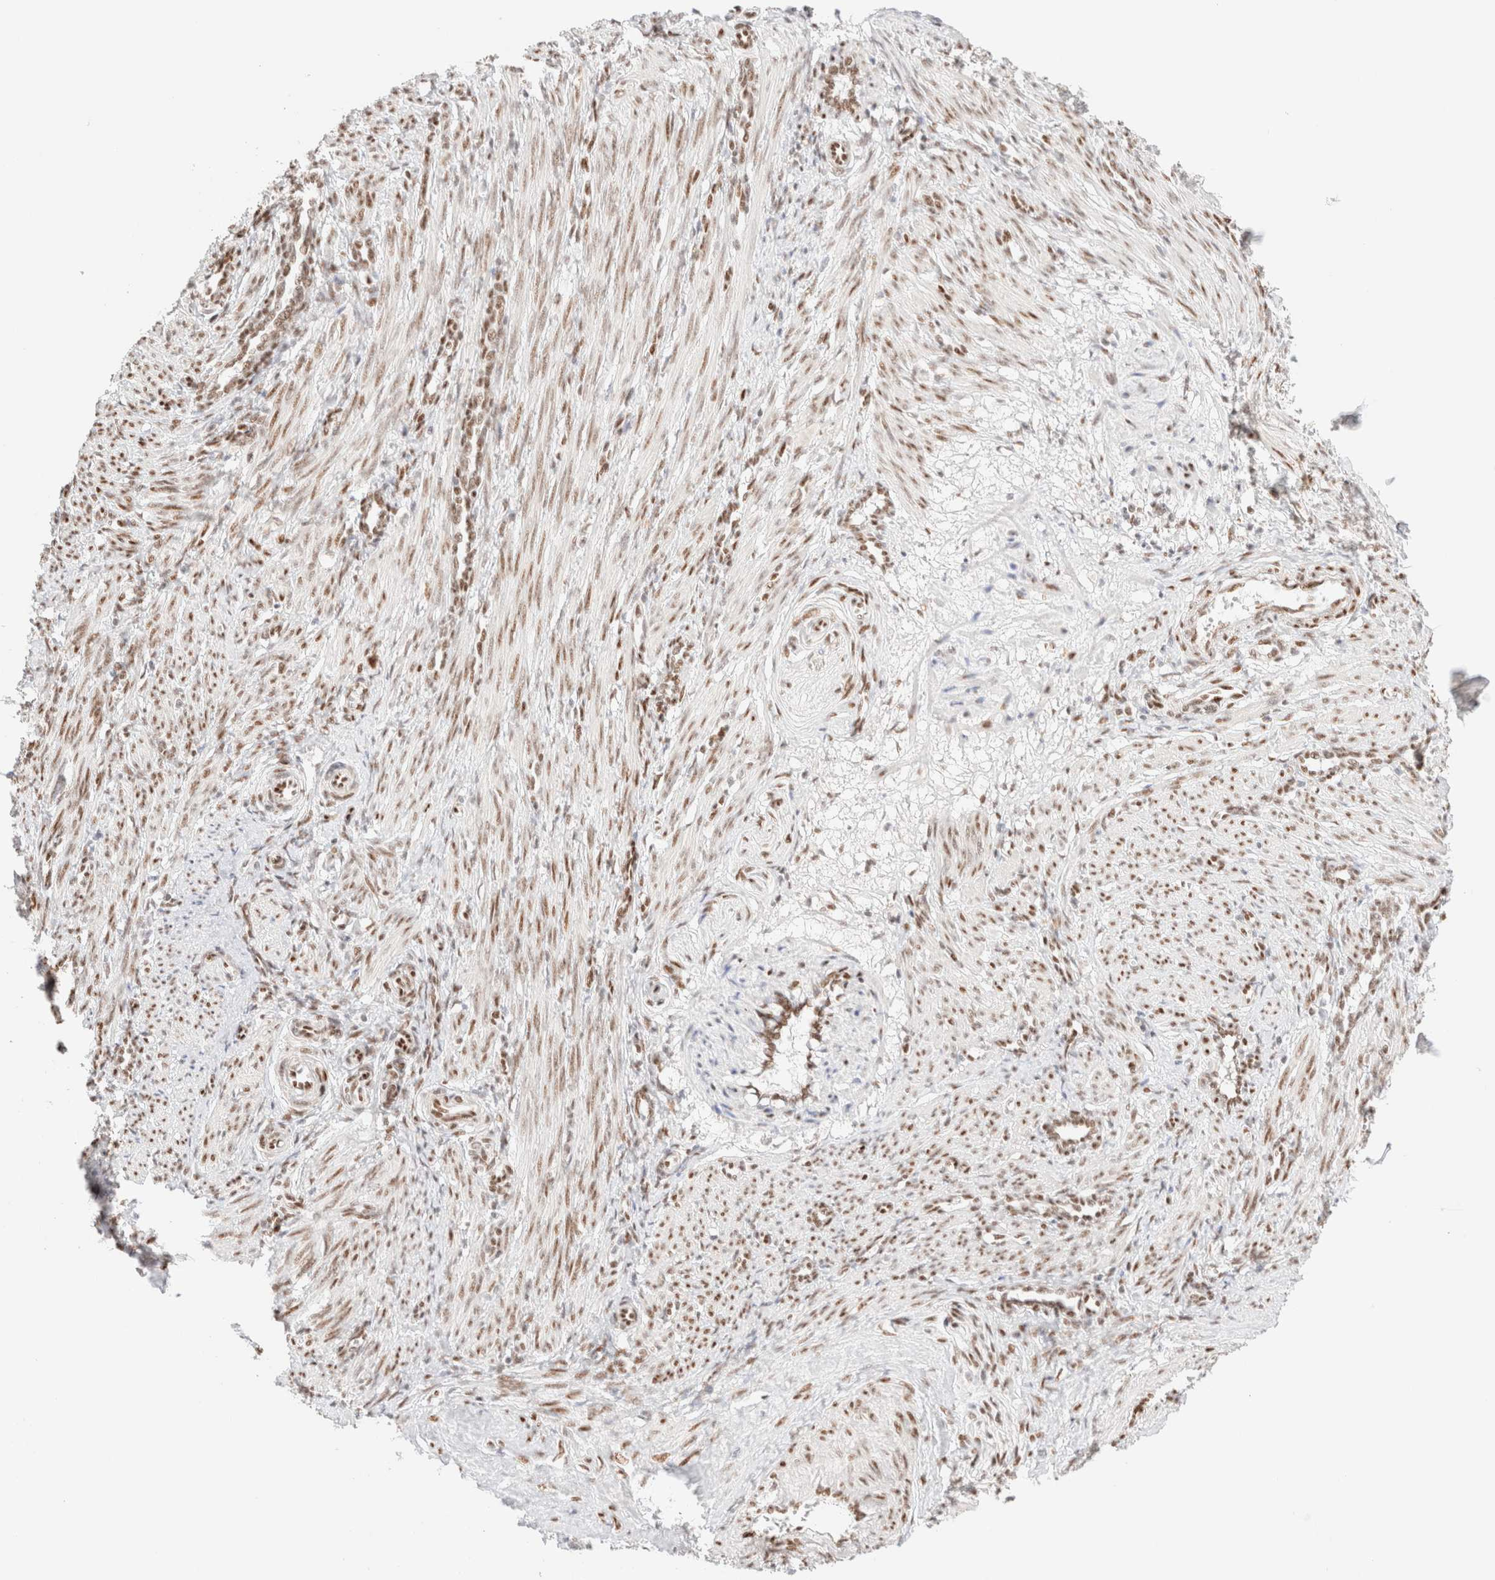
{"staining": {"intensity": "moderate", "quantity": ">75%", "location": "nuclear"}, "tissue": "smooth muscle", "cell_type": "Smooth muscle cells", "image_type": "normal", "snomed": [{"axis": "morphology", "description": "Normal tissue, NOS"}, {"axis": "topography", "description": "Endometrium"}], "caption": "Moderate nuclear positivity is present in about >75% of smooth muscle cells in normal smooth muscle.", "gene": "CIC", "patient": {"sex": "female", "age": 33}}